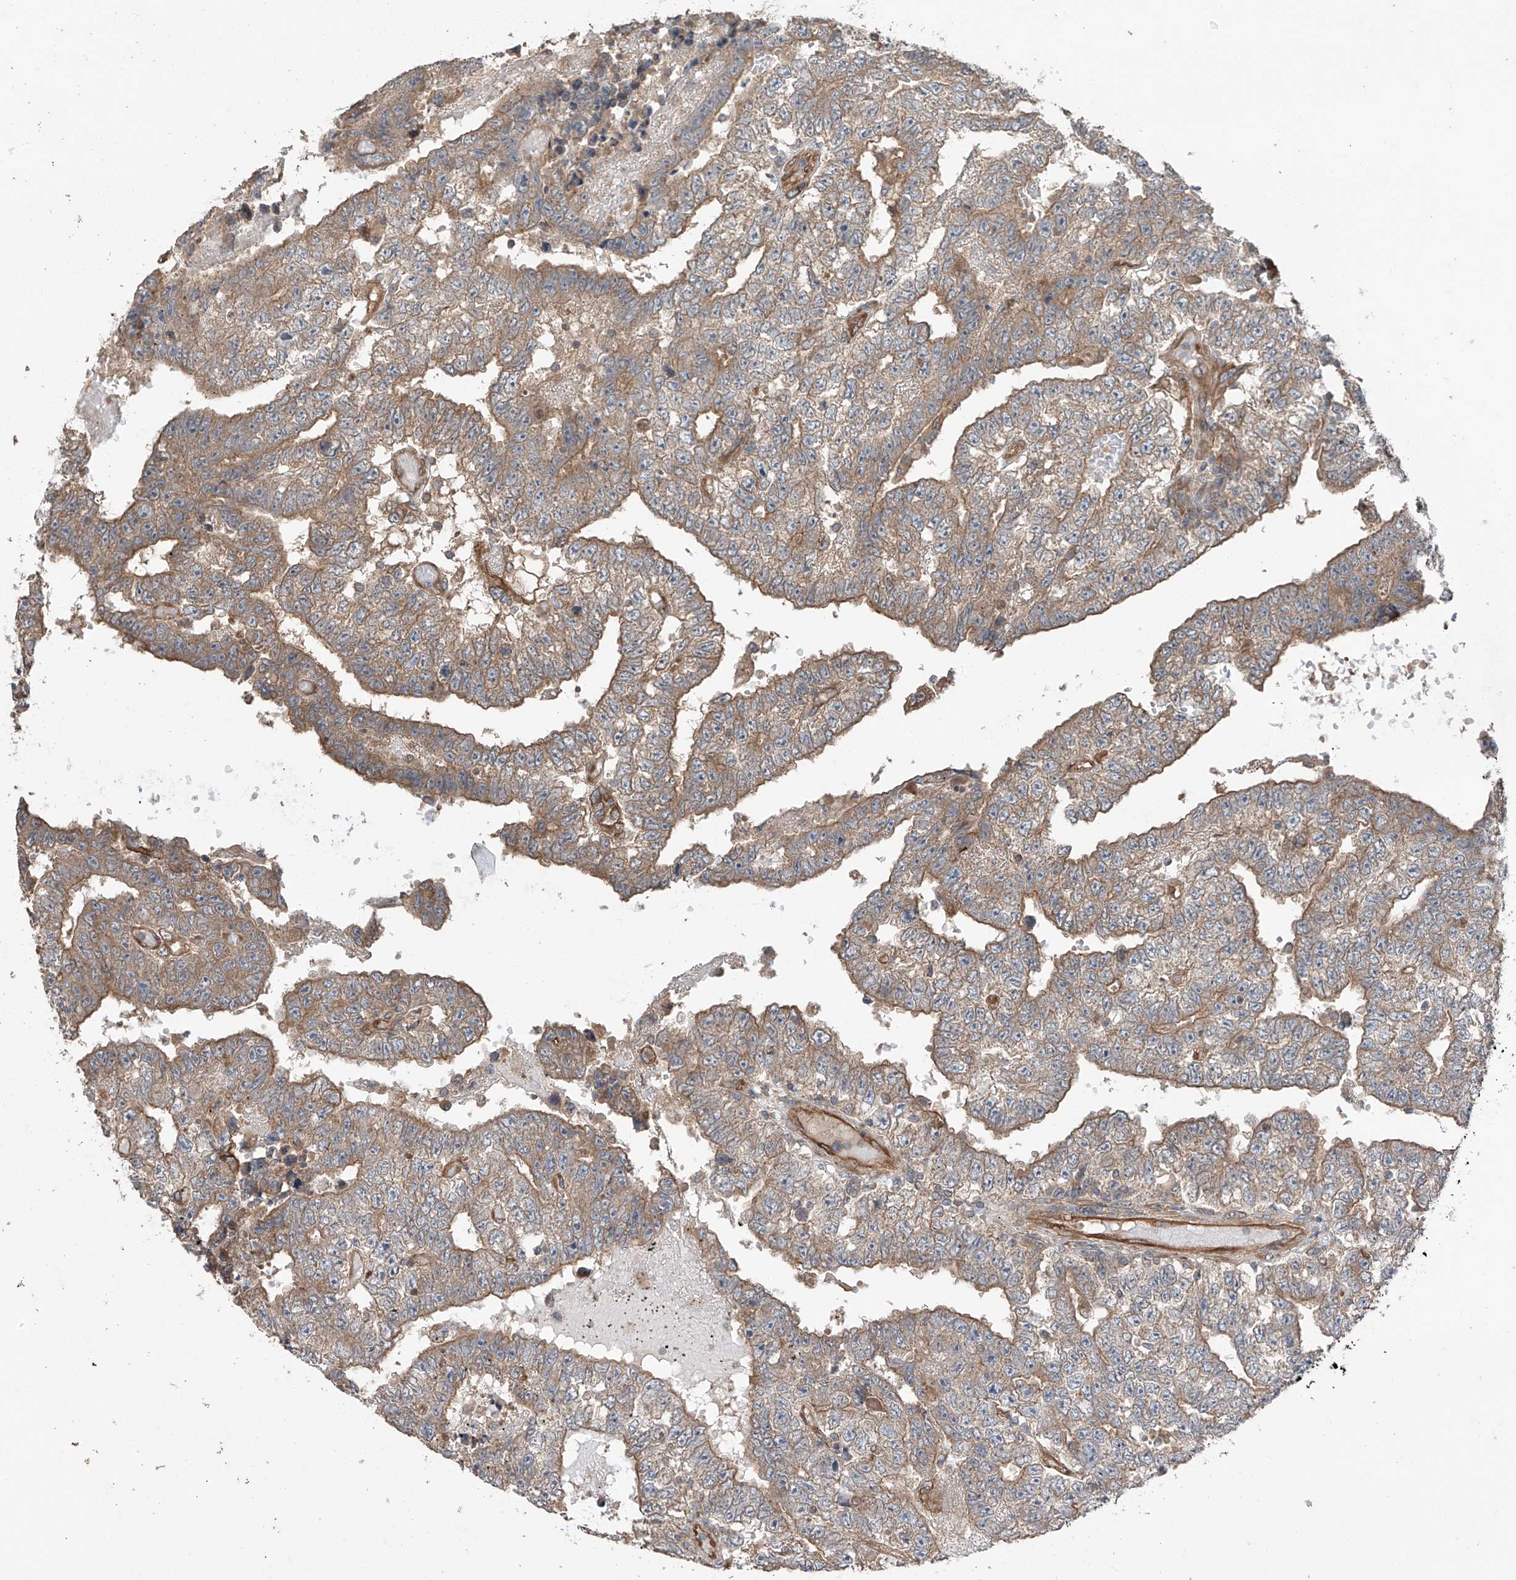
{"staining": {"intensity": "moderate", "quantity": "25%-75%", "location": "cytoplasmic/membranous"}, "tissue": "testis cancer", "cell_type": "Tumor cells", "image_type": "cancer", "snomed": [{"axis": "morphology", "description": "Carcinoma, Embryonal, NOS"}, {"axis": "topography", "description": "Testis"}], "caption": "Human testis embryonal carcinoma stained with a protein marker demonstrates moderate staining in tumor cells.", "gene": "AGBL5", "patient": {"sex": "male", "age": 25}}